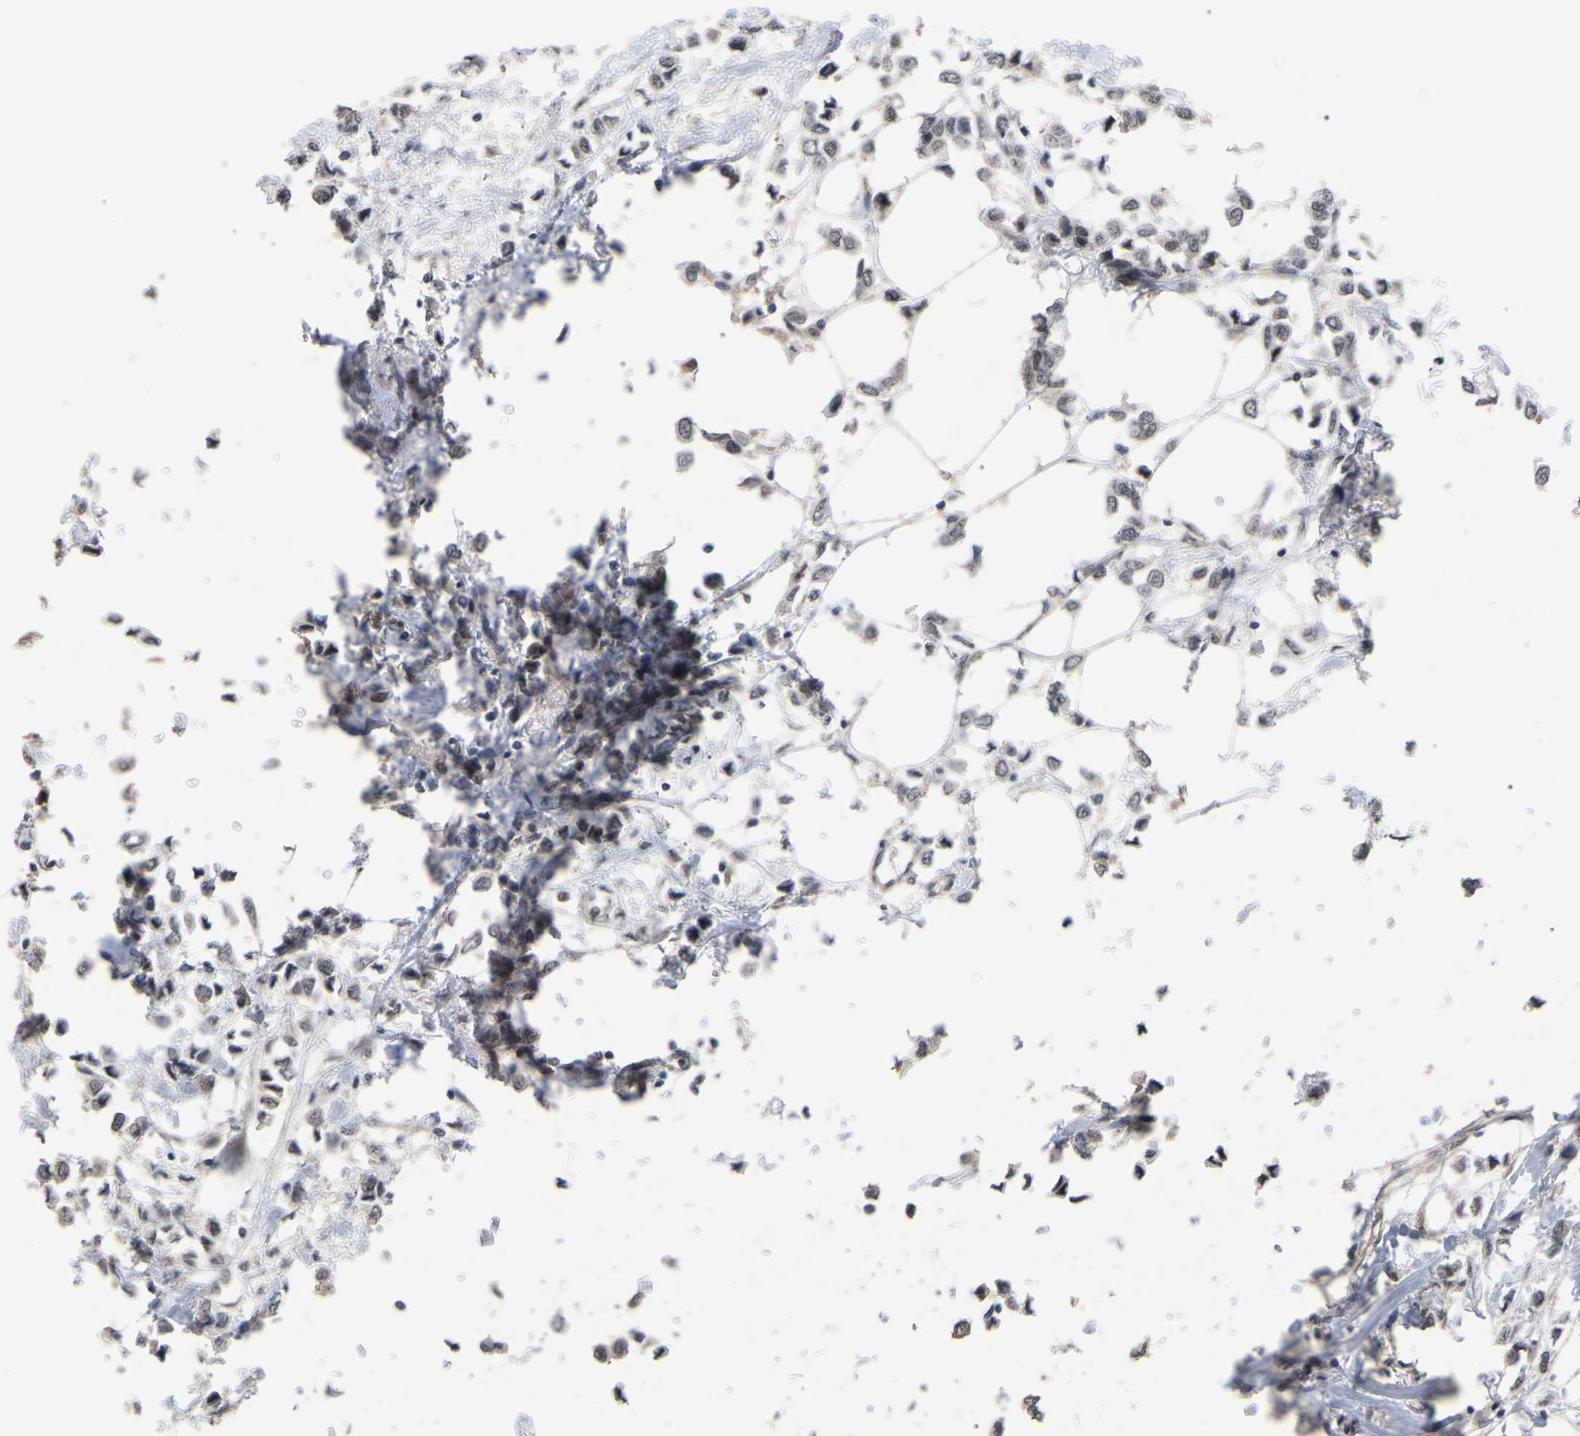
{"staining": {"intensity": "weak", "quantity": "<25%", "location": "cytoplasmic/membranous,nuclear"}, "tissue": "breast cancer", "cell_type": "Tumor cells", "image_type": "cancer", "snomed": [{"axis": "morphology", "description": "Lobular carcinoma"}, {"axis": "topography", "description": "Breast"}], "caption": "Image shows no protein staining in tumor cells of breast cancer tissue.", "gene": "JAZF1", "patient": {"sex": "female", "age": 51}}